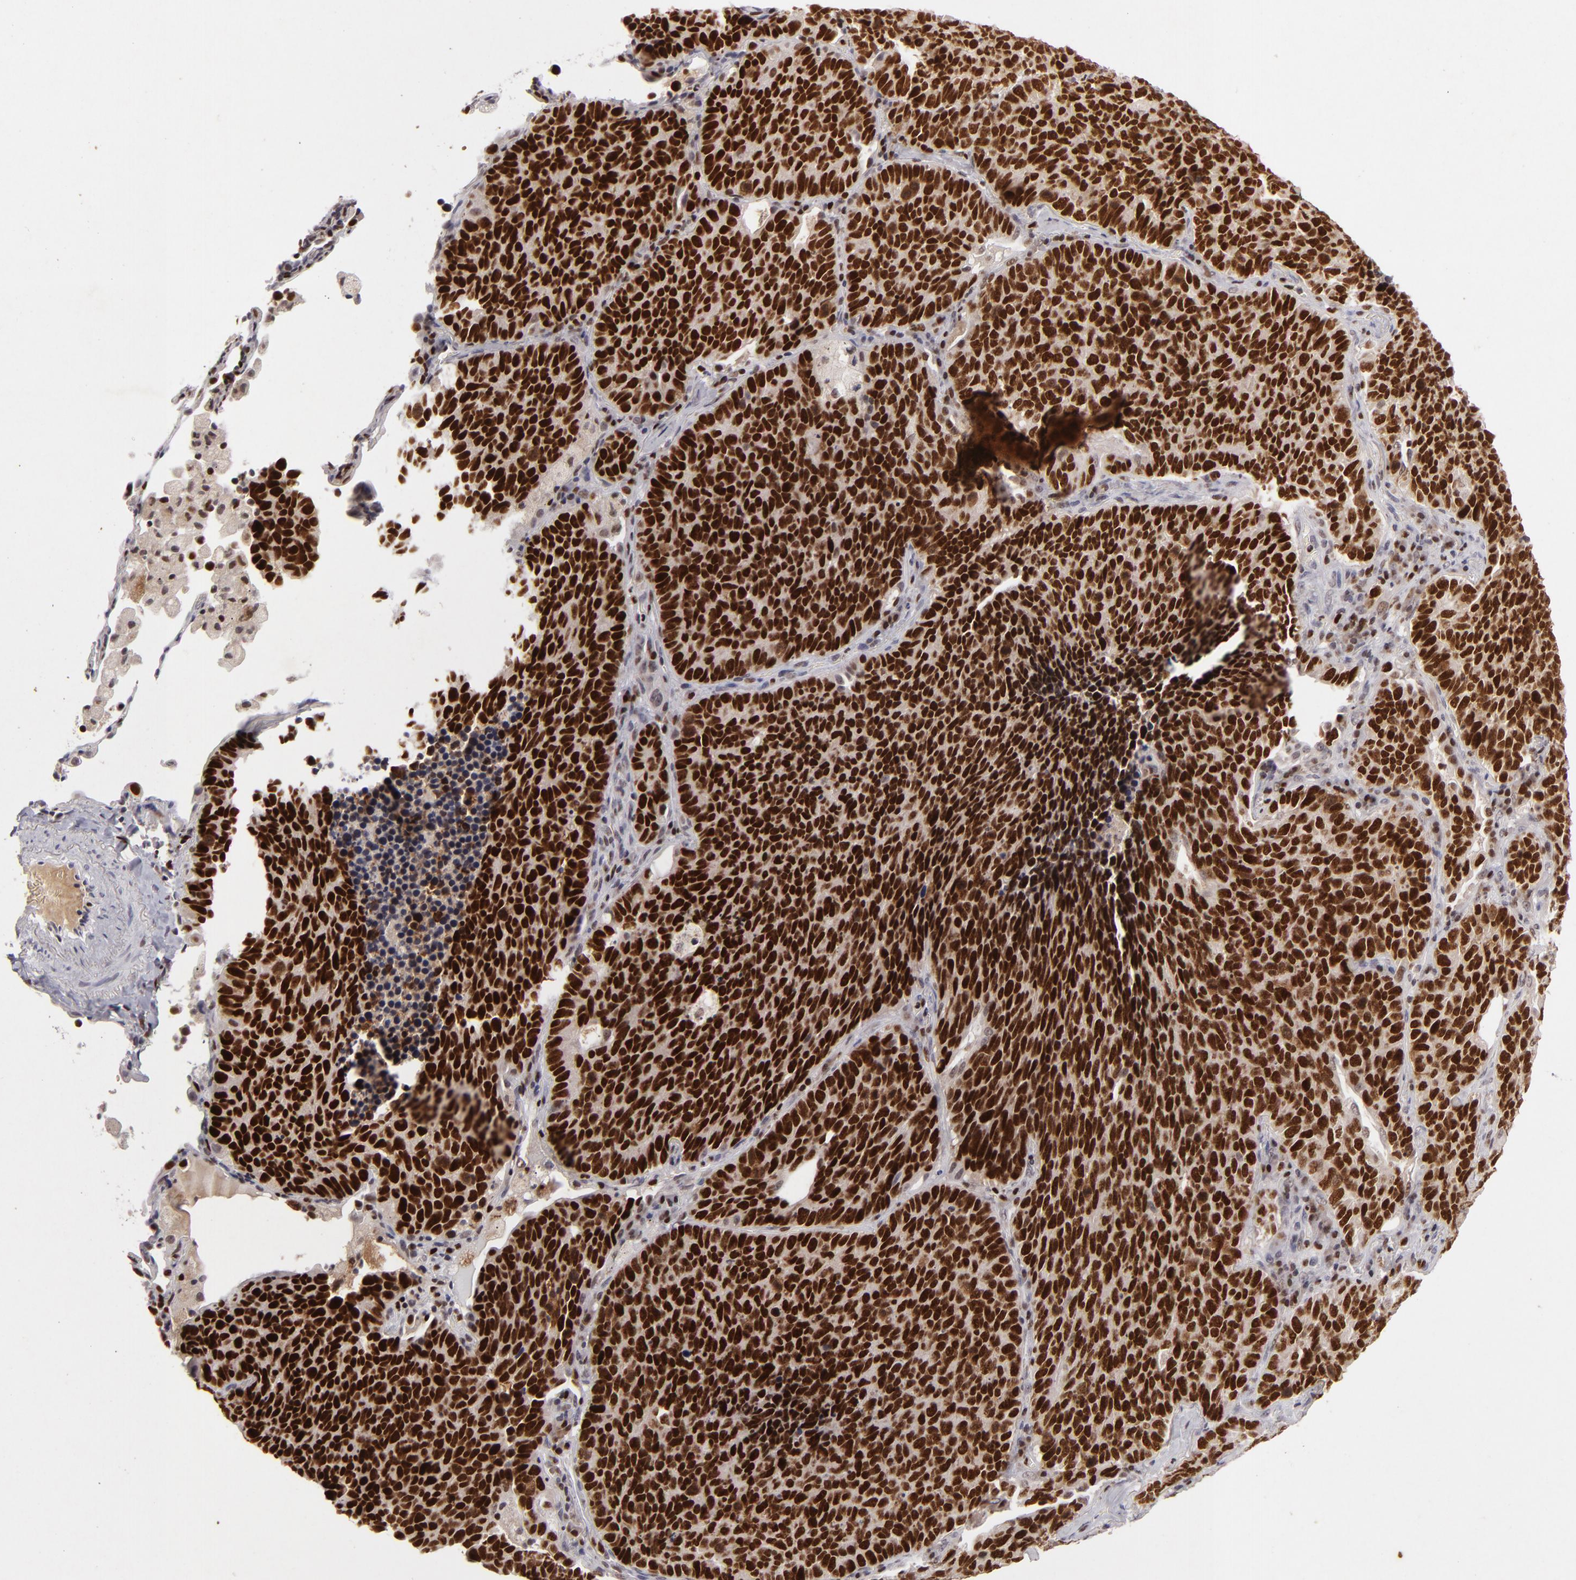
{"staining": {"intensity": "strong", "quantity": ">75%", "location": "nuclear"}, "tissue": "lung cancer", "cell_type": "Tumor cells", "image_type": "cancer", "snomed": [{"axis": "morphology", "description": "Neoplasm, malignant, NOS"}, {"axis": "topography", "description": "Lung"}], "caption": "Strong nuclear staining is appreciated in approximately >75% of tumor cells in malignant neoplasm (lung). The protein of interest is shown in brown color, while the nuclei are stained blue.", "gene": "FEN1", "patient": {"sex": "female", "age": 75}}